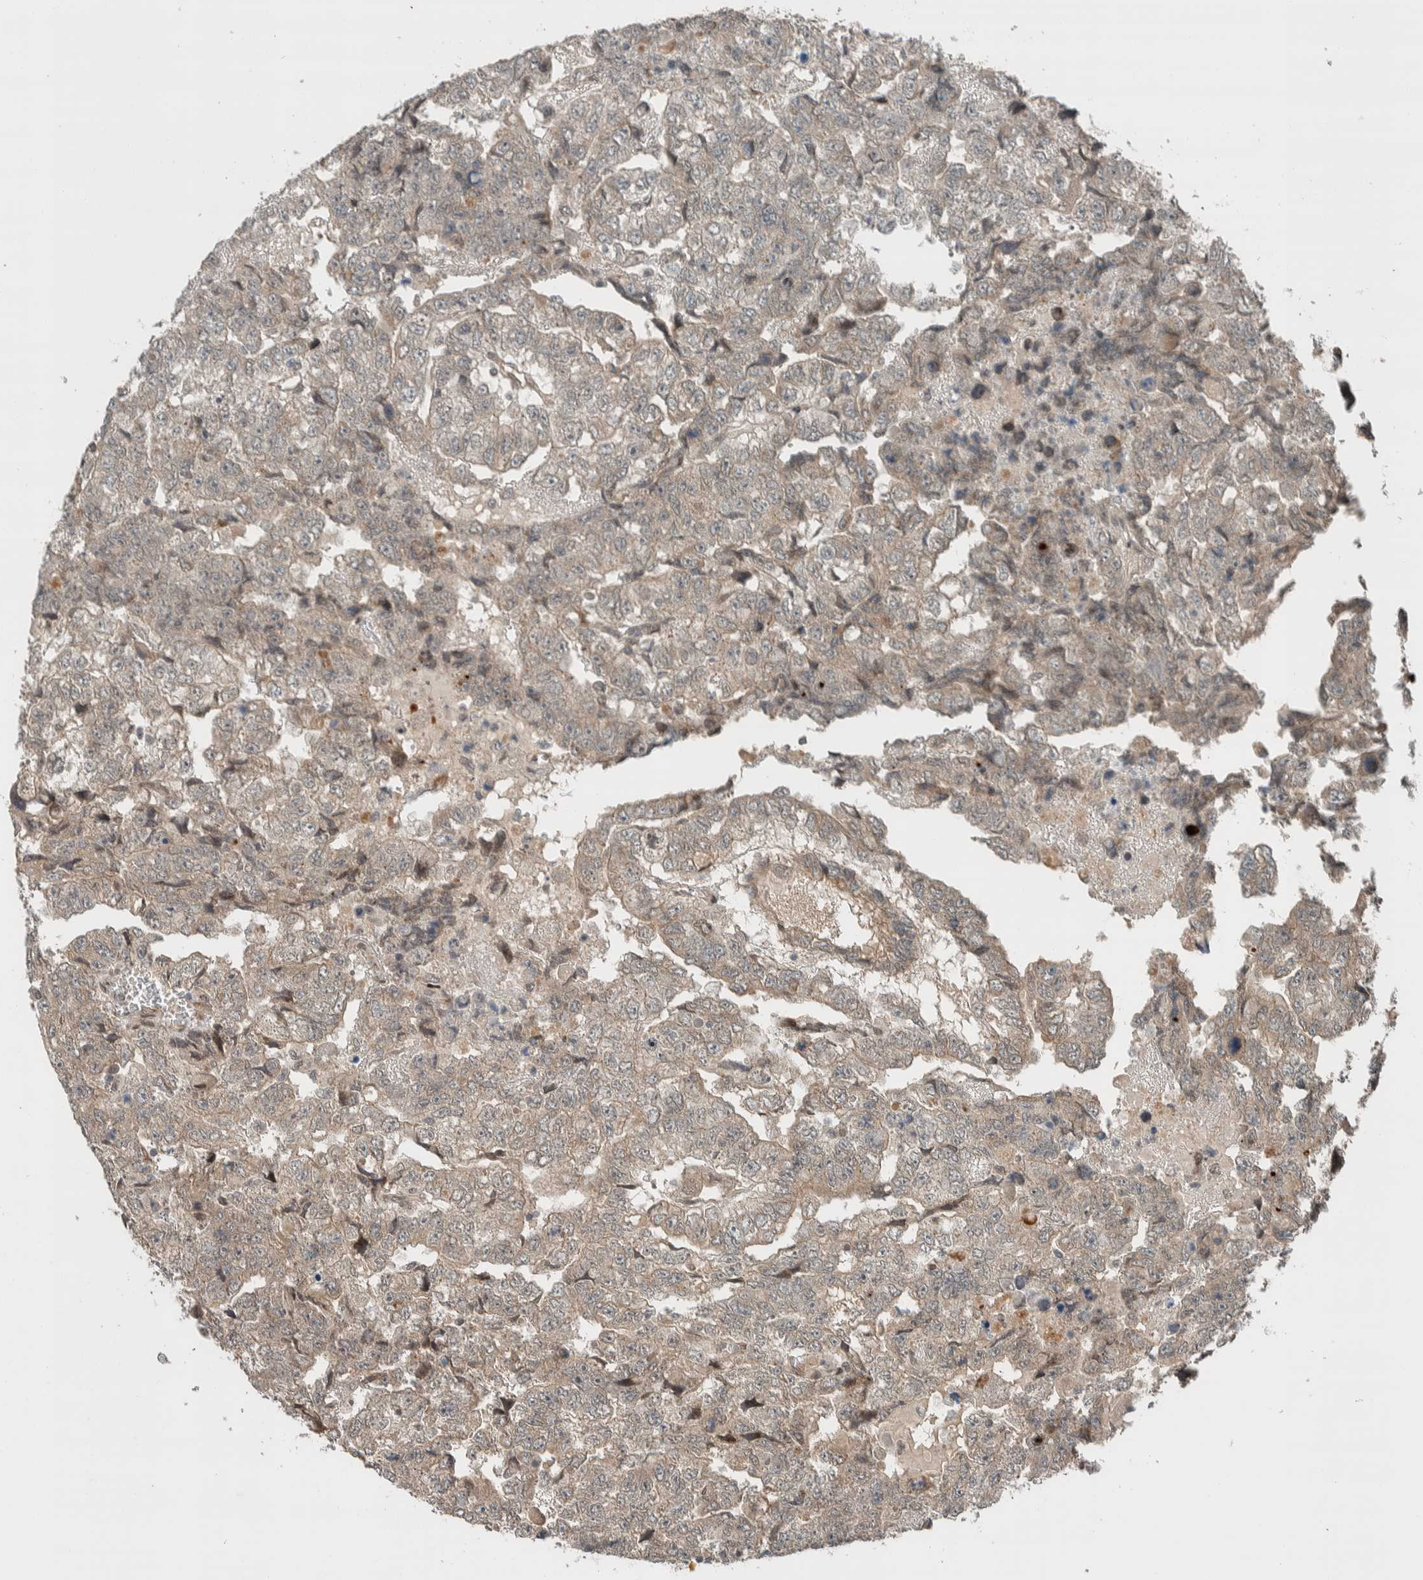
{"staining": {"intensity": "negative", "quantity": "none", "location": "none"}, "tissue": "testis cancer", "cell_type": "Tumor cells", "image_type": "cancer", "snomed": [{"axis": "morphology", "description": "Carcinoma, Embryonal, NOS"}, {"axis": "topography", "description": "Testis"}], "caption": "Immunohistochemistry (IHC) histopathology image of neoplastic tissue: human testis cancer (embryonal carcinoma) stained with DAB (3,3'-diaminobenzidine) exhibits no significant protein positivity in tumor cells.", "gene": "STXBP4", "patient": {"sex": "male", "age": 36}}